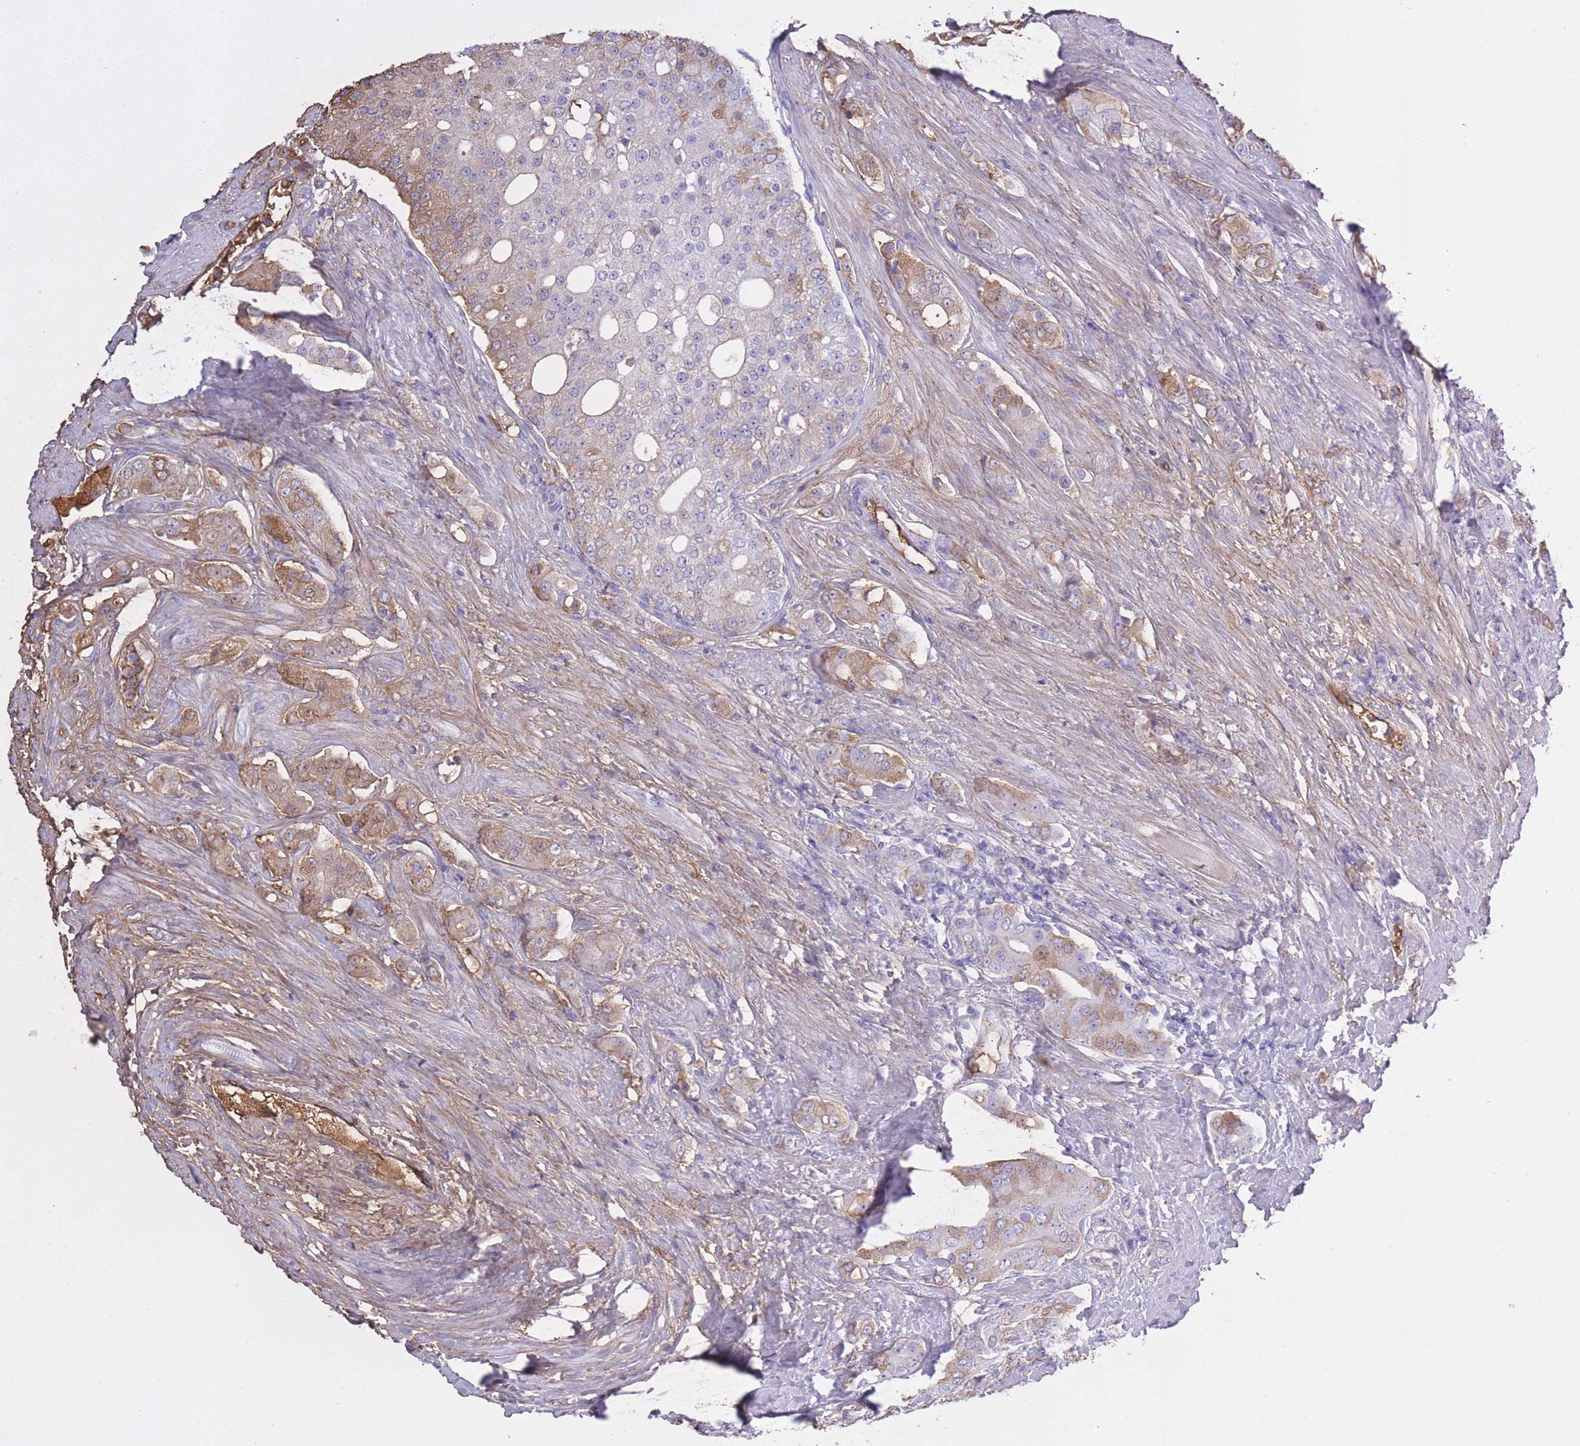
{"staining": {"intensity": "moderate", "quantity": "25%-75%", "location": "cytoplasmic/membranous"}, "tissue": "prostate cancer", "cell_type": "Tumor cells", "image_type": "cancer", "snomed": [{"axis": "morphology", "description": "Adenocarcinoma, High grade"}, {"axis": "topography", "description": "Prostate"}], "caption": "Prostate cancer was stained to show a protein in brown. There is medium levels of moderate cytoplasmic/membranous expression in about 25%-75% of tumor cells.", "gene": "AP3S2", "patient": {"sex": "male", "age": 71}}